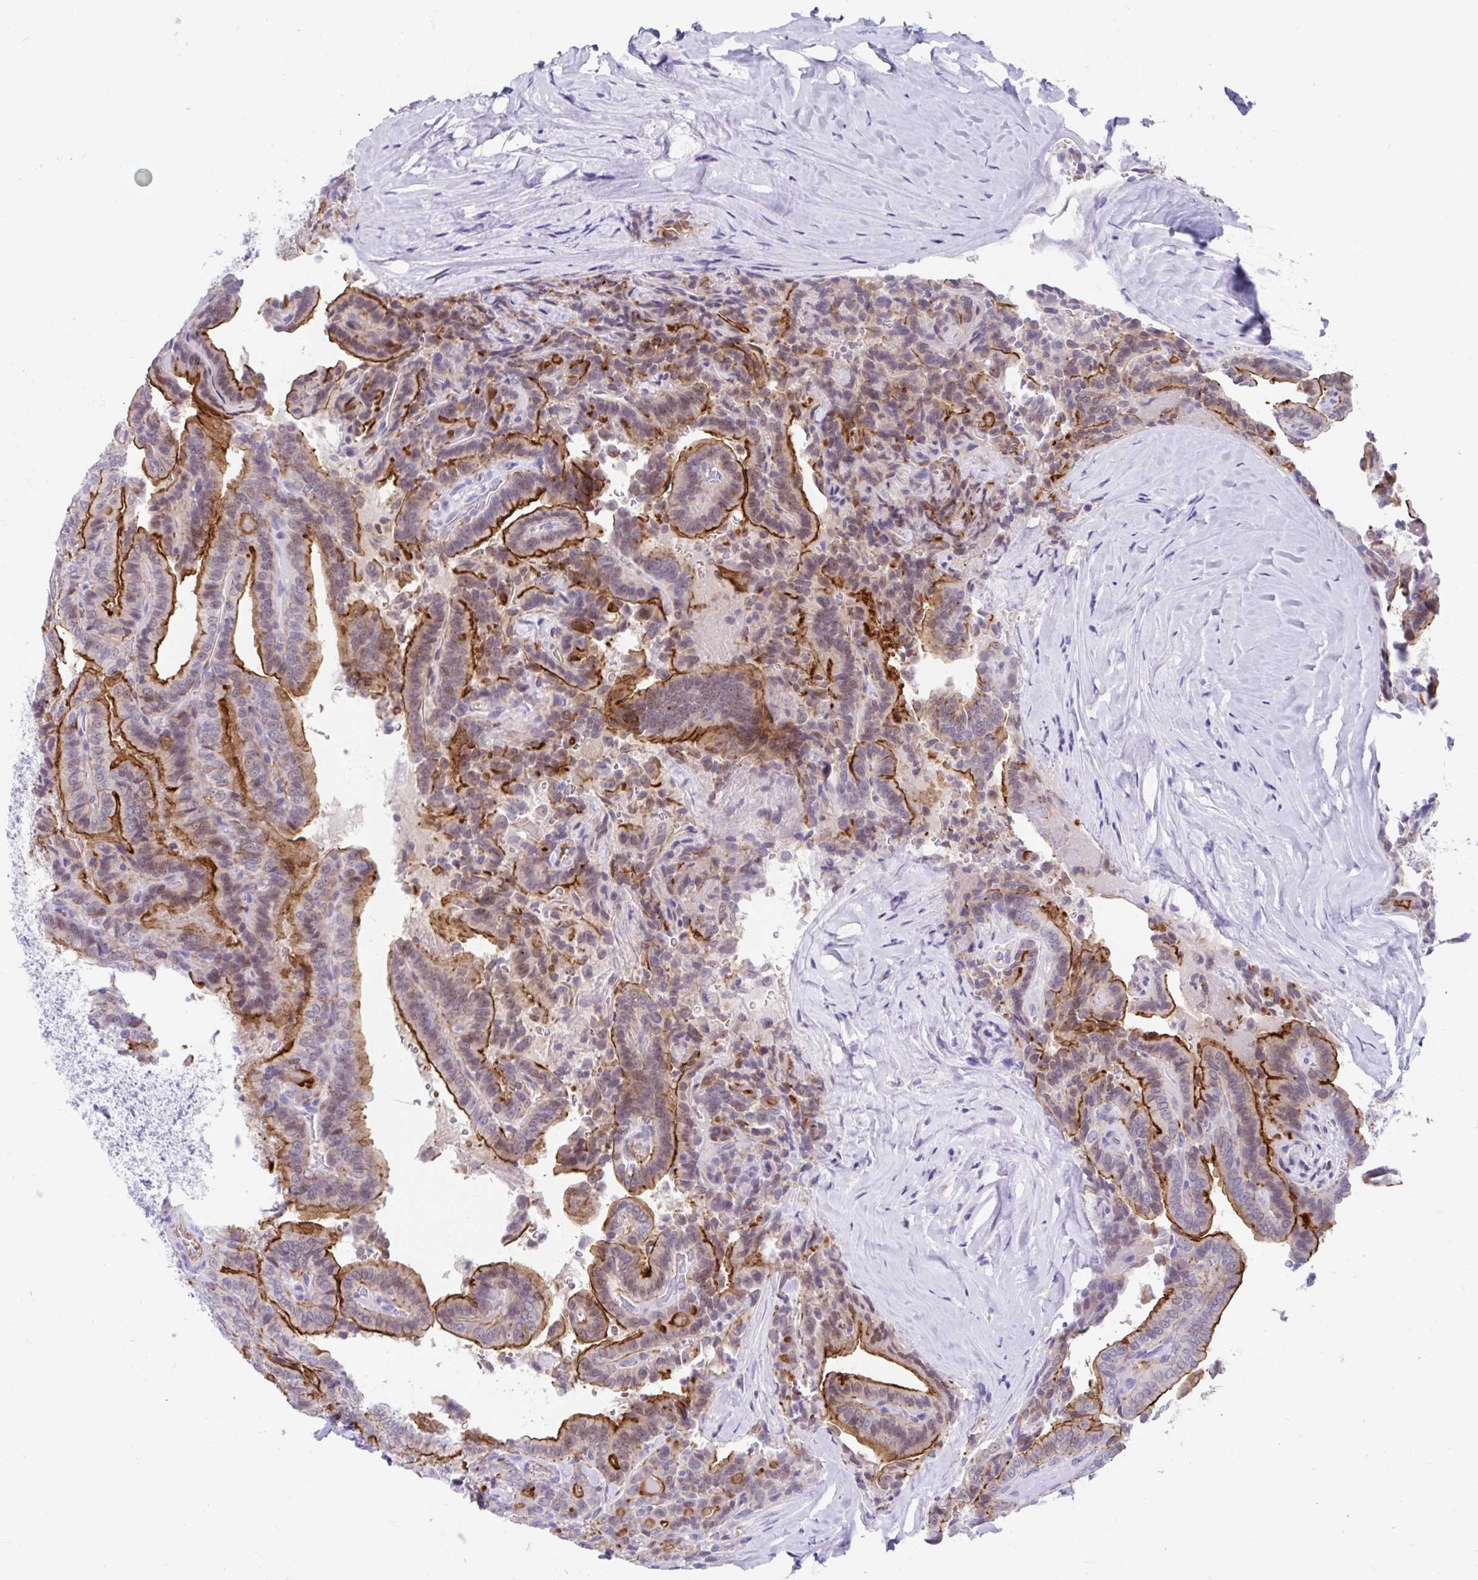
{"staining": {"intensity": "strong", "quantity": "25%-75%", "location": "cytoplasmic/membranous,nuclear"}, "tissue": "thyroid cancer", "cell_type": "Tumor cells", "image_type": "cancer", "snomed": [{"axis": "morphology", "description": "Papillary adenocarcinoma, NOS"}, {"axis": "topography", "description": "Thyroid gland"}], "caption": "Protein analysis of papillary adenocarcinoma (thyroid) tissue exhibits strong cytoplasmic/membranous and nuclear staining in about 25%-75% of tumor cells.", "gene": "FAM107A", "patient": {"sex": "male", "age": 61}}